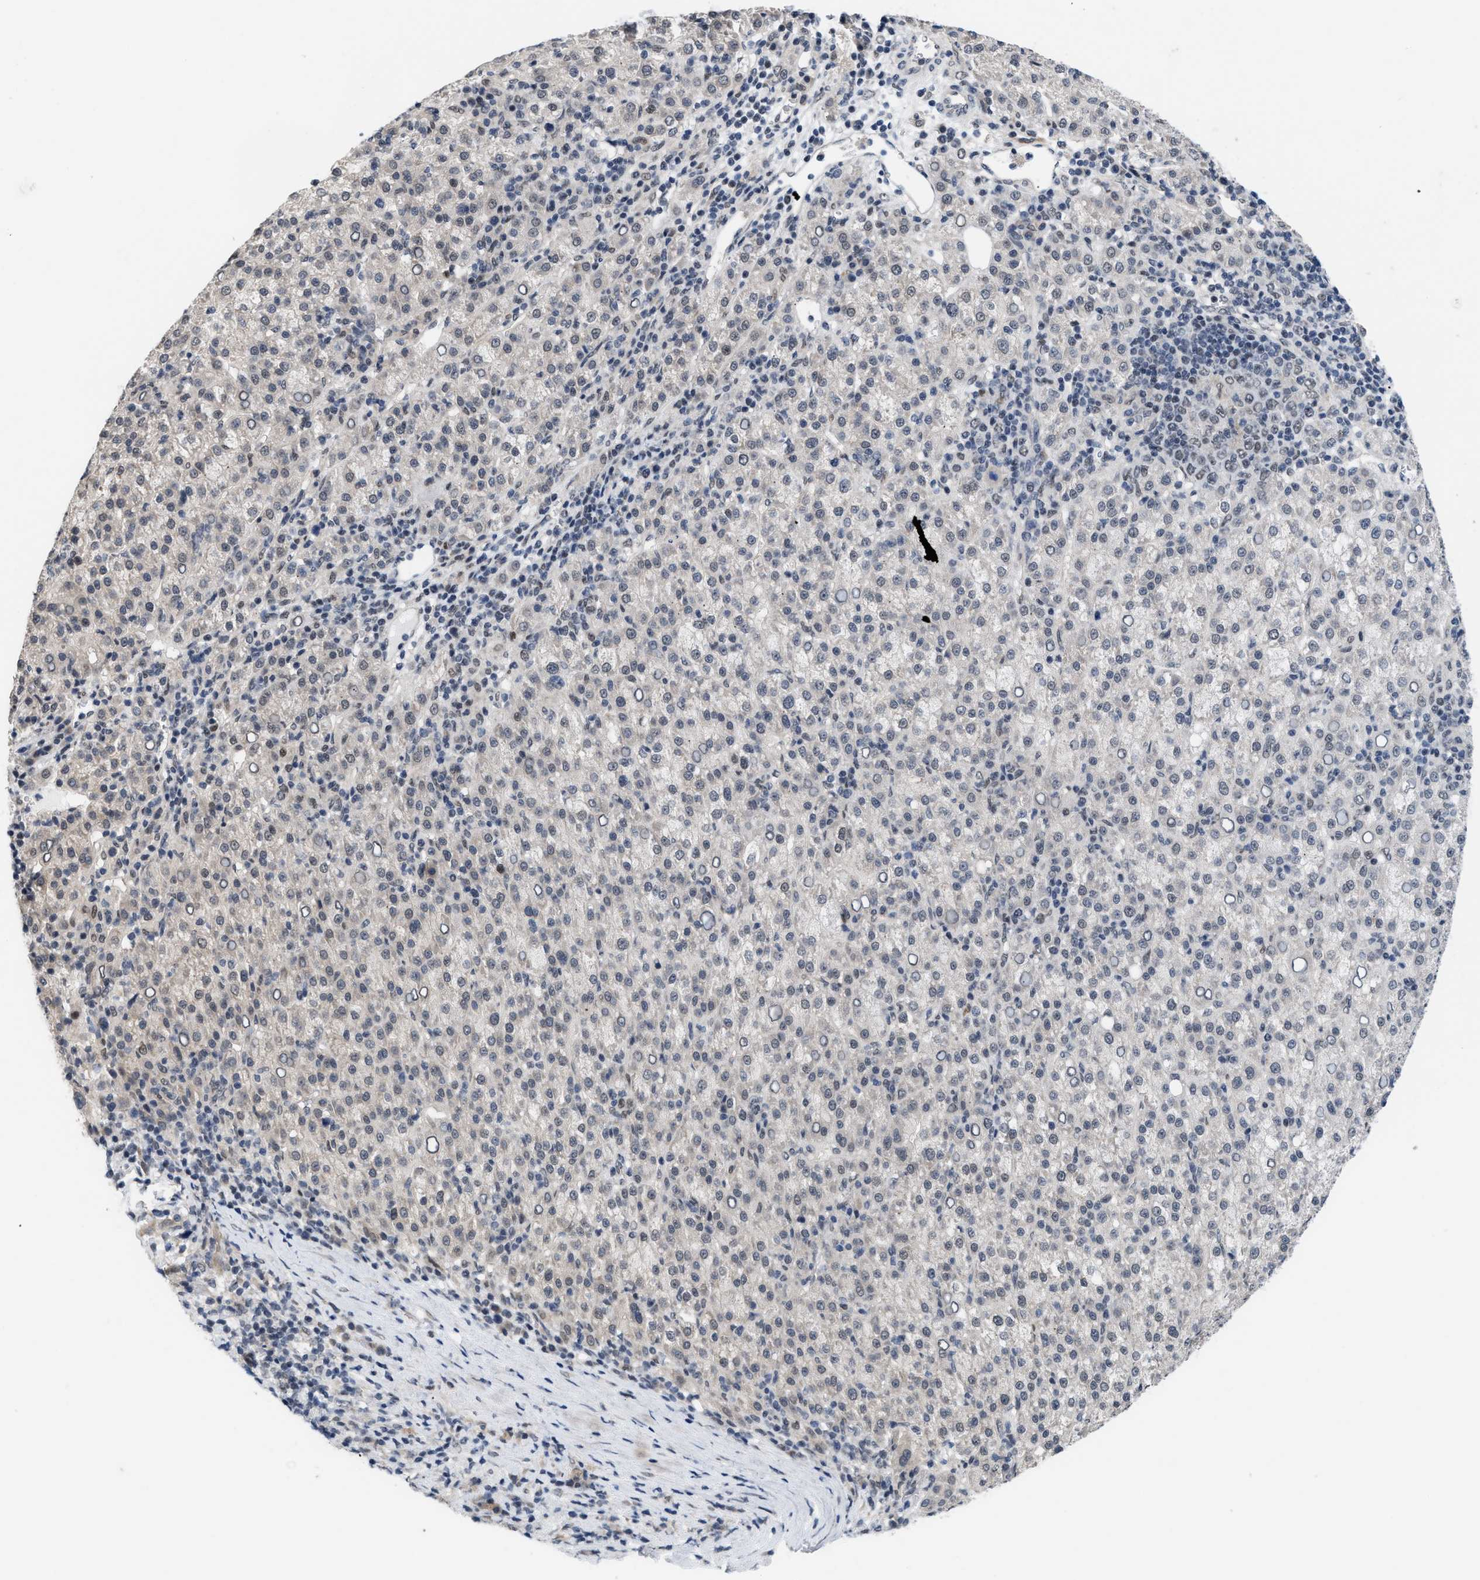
{"staining": {"intensity": "negative", "quantity": "none", "location": "none"}, "tissue": "liver cancer", "cell_type": "Tumor cells", "image_type": "cancer", "snomed": [{"axis": "morphology", "description": "Carcinoma, Hepatocellular, NOS"}, {"axis": "topography", "description": "Liver"}], "caption": "An image of human liver cancer (hepatocellular carcinoma) is negative for staining in tumor cells. (Brightfield microscopy of DAB (3,3'-diaminobenzidine) immunohistochemistry (IHC) at high magnification).", "gene": "TXNRD3", "patient": {"sex": "female", "age": 58}}